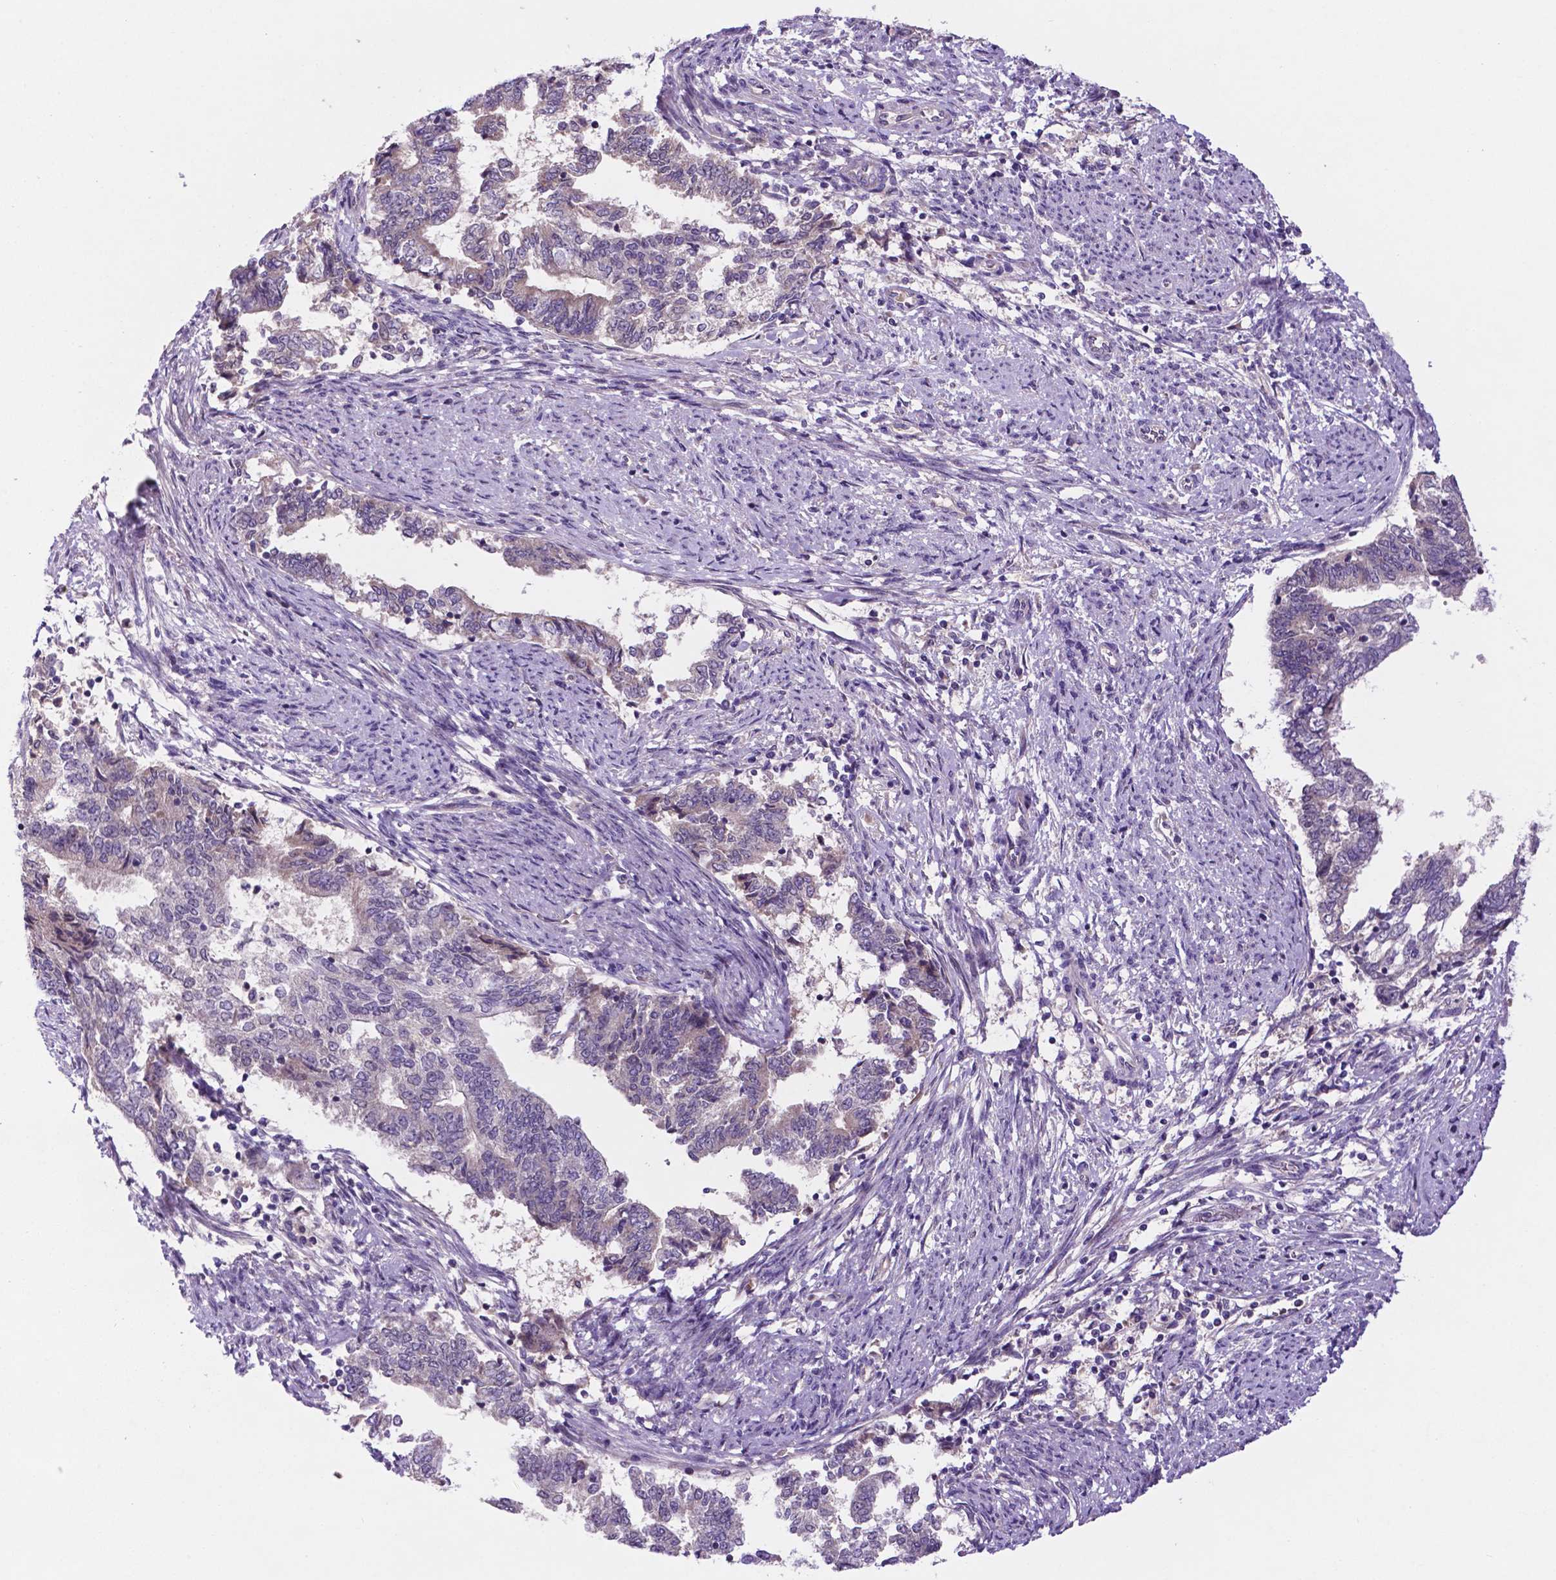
{"staining": {"intensity": "weak", "quantity": "<25%", "location": "cytoplasmic/membranous"}, "tissue": "endometrial cancer", "cell_type": "Tumor cells", "image_type": "cancer", "snomed": [{"axis": "morphology", "description": "Adenocarcinoma, NOS"}, {"axis": "topography", "description": "Endometrium"}], "caption": "Image shows no significant protein expression in tumor cells of endometrial cancer (adenocarcinoma). Nuclei are stained in blue.", "gene": "TM4SF20", "patient": {"sex": "female", "age": 65}}